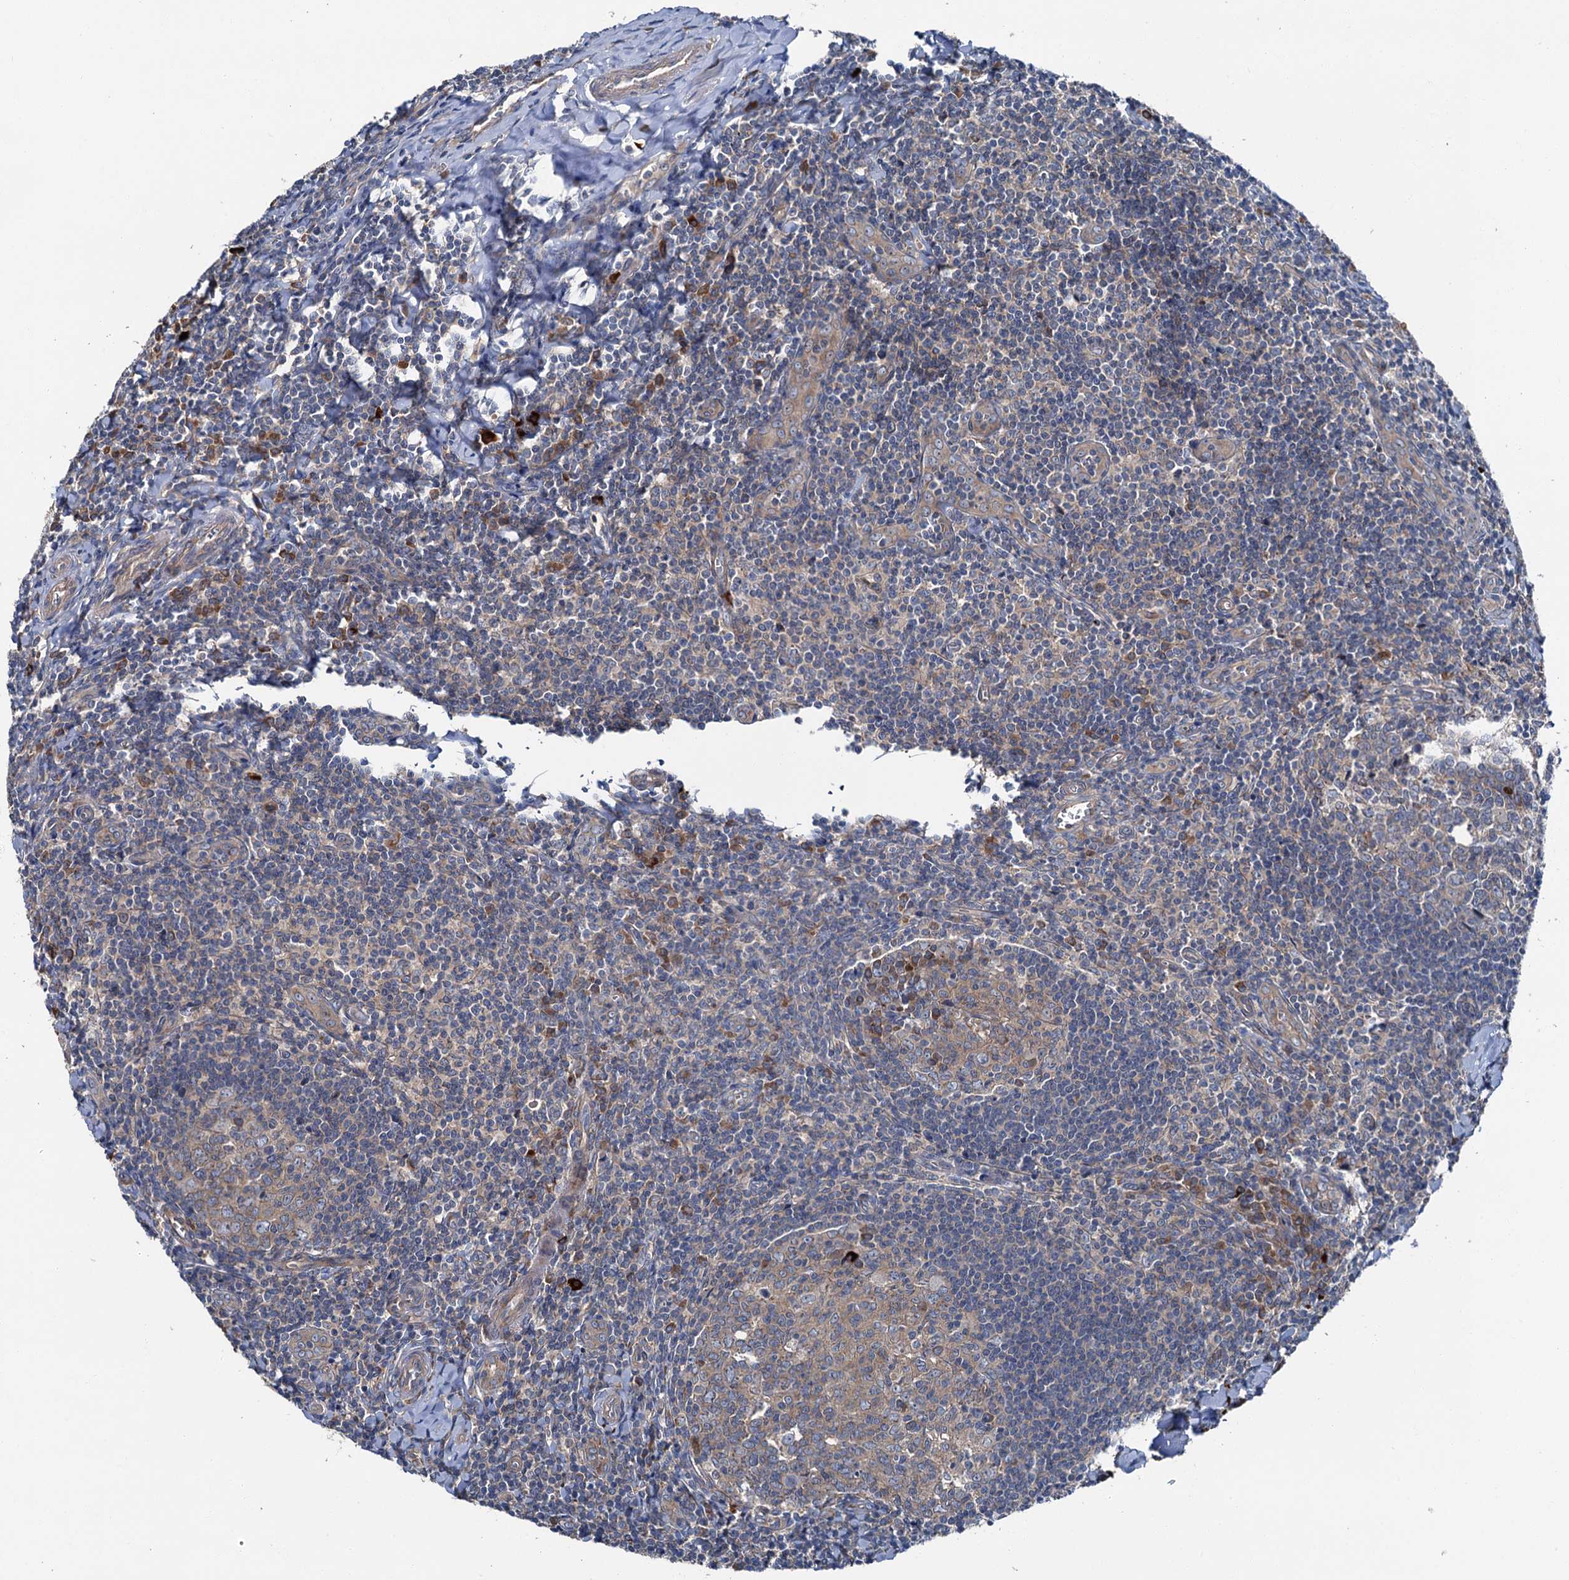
{"staining": {"intensity": "moderate", "quantity": "<25%", "location": "cytoplasmic/membranous"}, "tissue": "tonsil", "cell_type": "Germinal center cells", "image_type": "normal", "snomed": [{"axis": "morphology", "description": "Normal tissue, NOS"}, {"axis": "topography", "description": "Tonsil"}], "caption": "Immunohistochemistry of benign human tonsil shows low levels of moderate cytoplasmic/membranous expression in about <25% of germinal center cells.", "gene": "SLC22A25", "patient": {"sex": "male", "age": 27}}